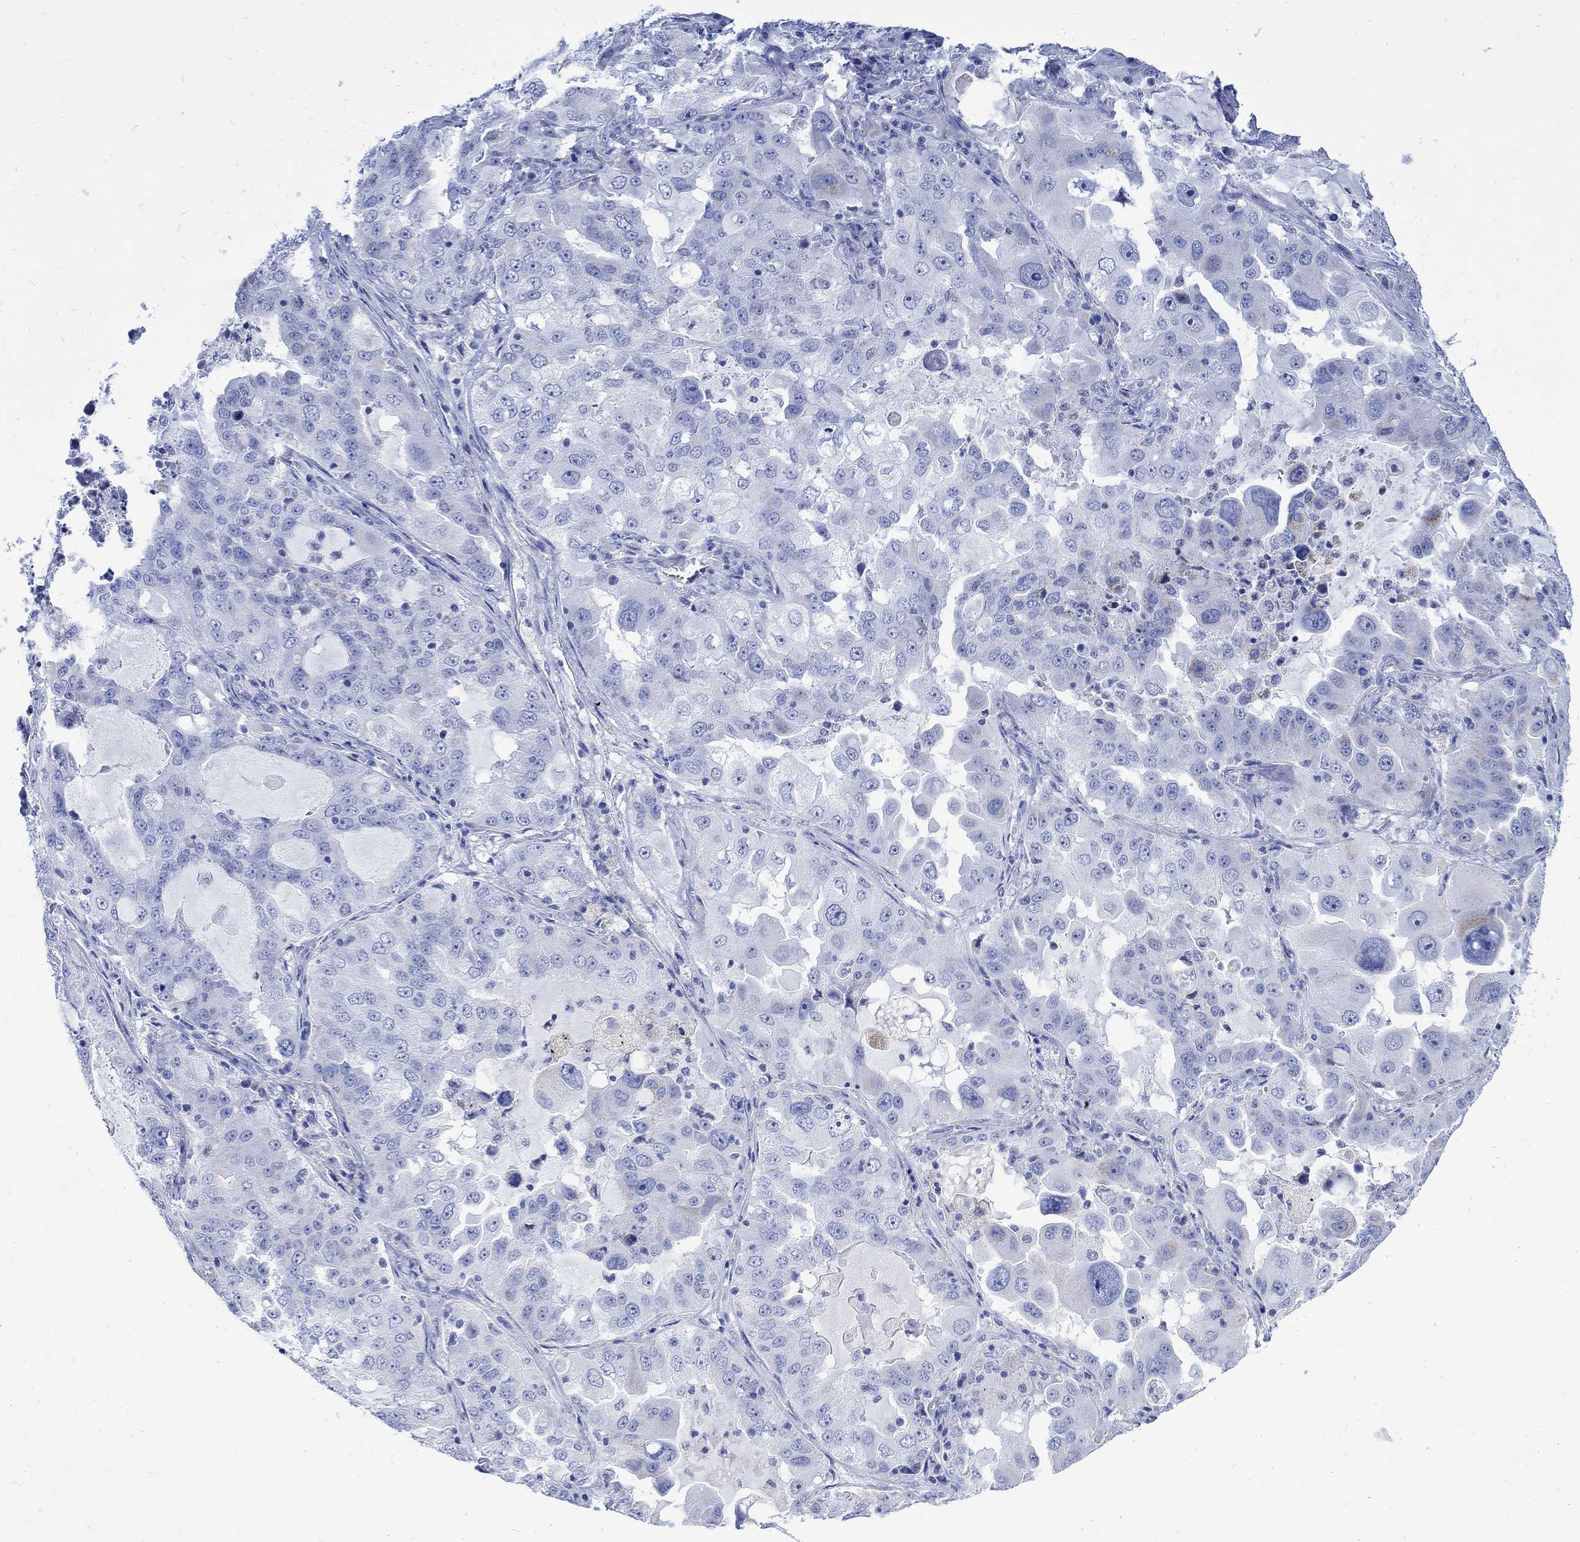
{"staining": {"intensity": "negative", "quantity": "none", "location": "none"}, "tissue": "lung cancer", "cell_type": "Tumor cells", "image_type": "cancer", "snomed": [{"axis": "morphology", "description": "Adenocarcinoma, NOS"}, {"axis": "topography", "description": "Lung"}], "caption": "IHC histopathology image of neoplastic tissue: adenocarcinoma (lung) stained with DAB reveals no significant protein expression in tumor cells.", "gene": "CPLX2", "patient": {"sex": "female", "age": 61}}